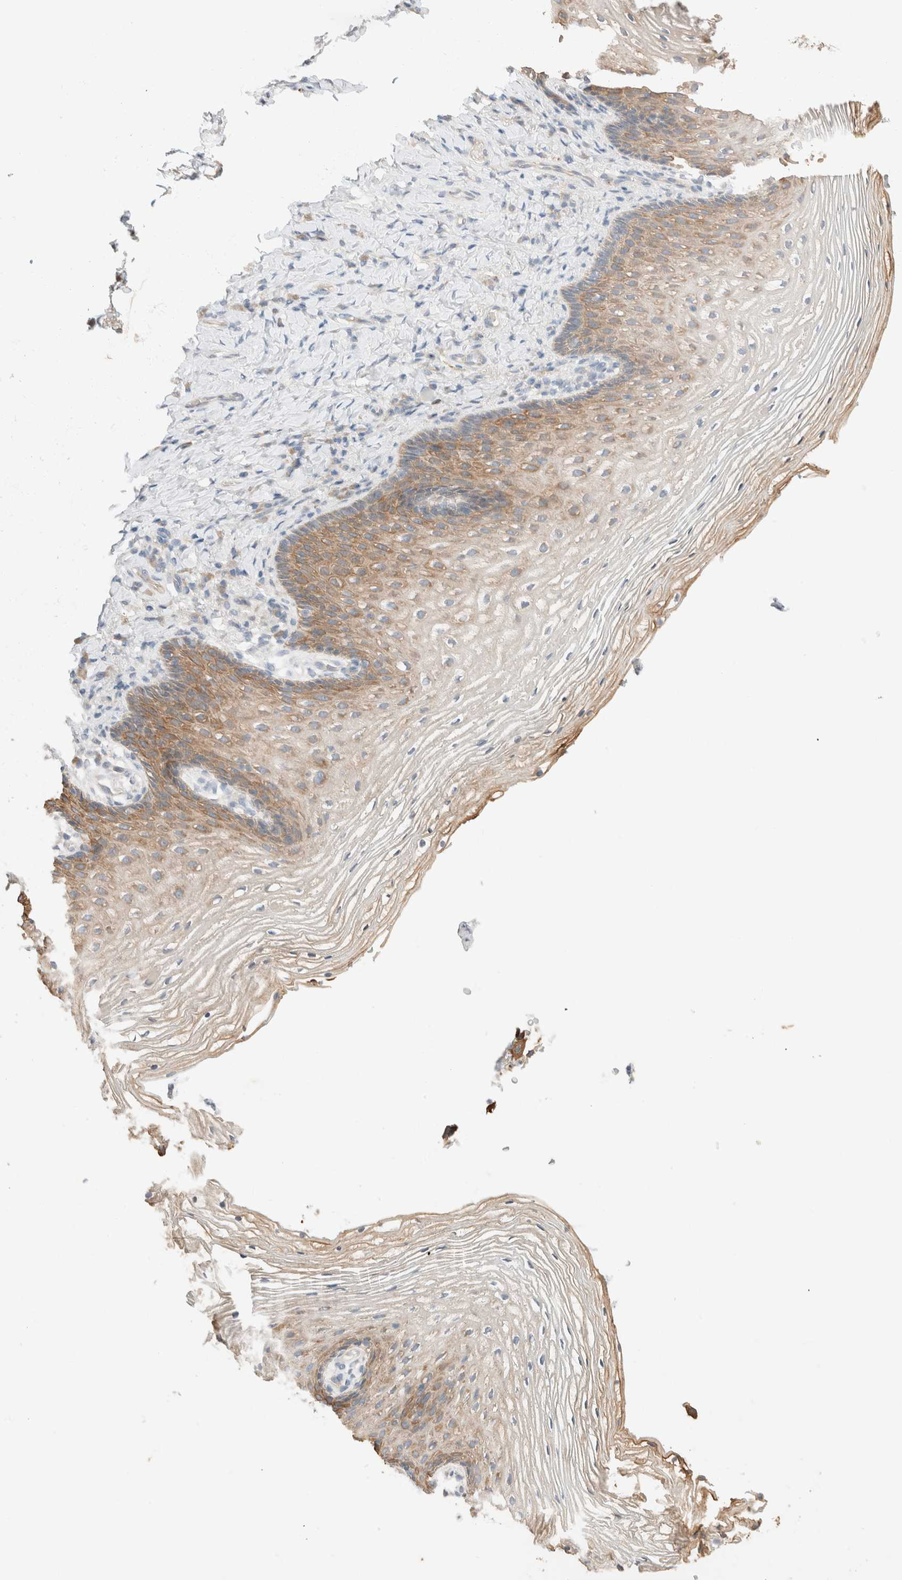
{"staining": {"intensity": "moderate", "quantity": ">75%", "location": "cytoplasmic/membranous"}, "tissue": "vagina", "cell_type": "Squamous epithelial cells", "image_type": "normal", "snomed": [{"axis": "morphology", "description": "Normal tissue, NOS"}, {"axis": "topography", "description": "Vagina"}], "caption": "DAB immunohistochemical staining of normal human vagina displays moderate cytoplasmic/membranous protein expression in about >75% of squamous epithelial cells. The staining was performed using DAB to visualize the protein expression in brown, while the nuclei were stained in blue with hematoxylin (Magnification: 20x).", "gene": "TUBD1", "patient": {"sex": "female", "age": 60}}